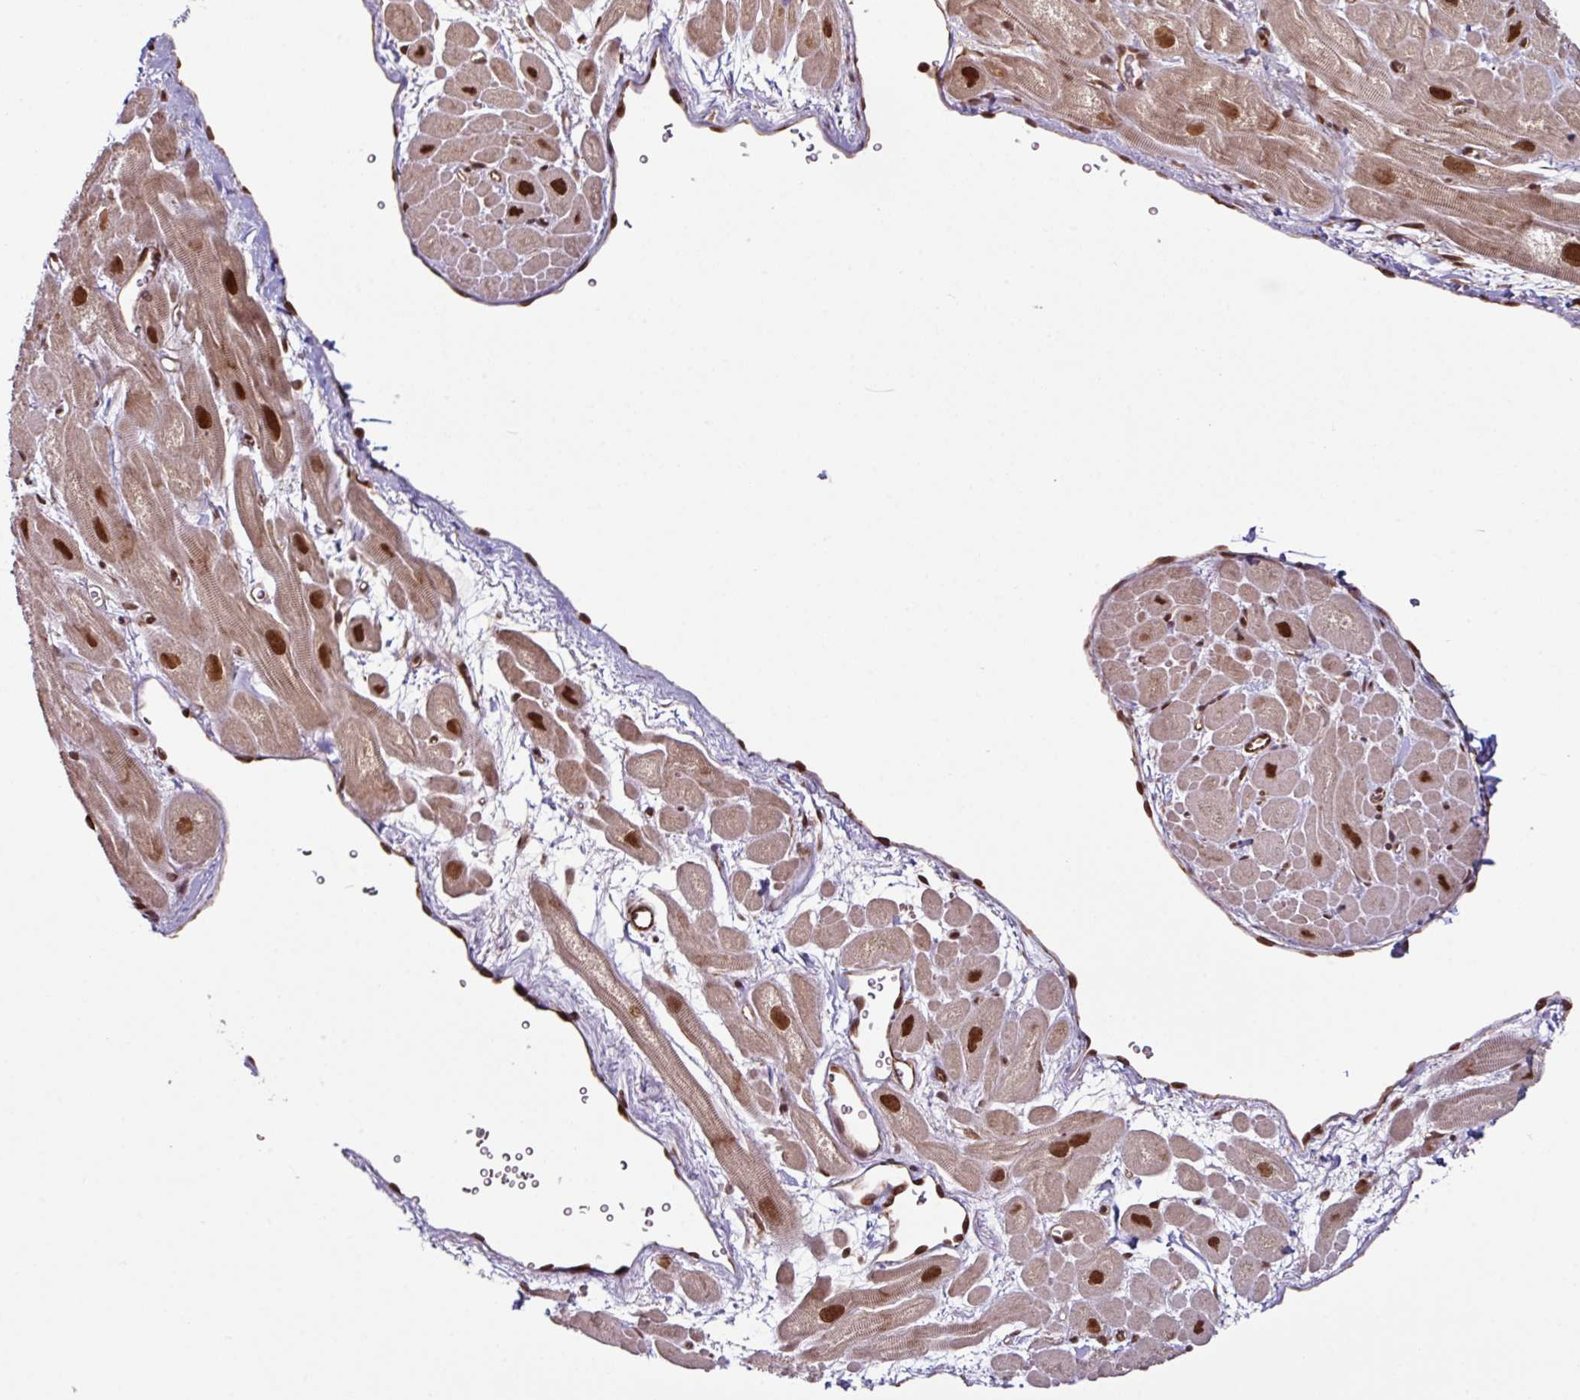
{"staining": {"intensity": "strong", "quantity": "25%-75%", "location": "cytoplasmic/membranous,nuclear"}, "tissue": "heart muscle", "cell_type": "Cardiomyocytes", "image_type": "normal", "snomed": [{"axis": "morphology", "description": "Normal tissue, NOS"}, {"axis": "topography", "description": "Heart"}], "caption": "This micrograph shows immunohistochemistry (IHC) staining of benign human heart muscle, with high strong cytoplasmic/membranous,nuclear expression in about 25%-75% of cardiomyocytes.", "gene": "MORF4L2", "patient": {"sex": "male", "age": 49}}